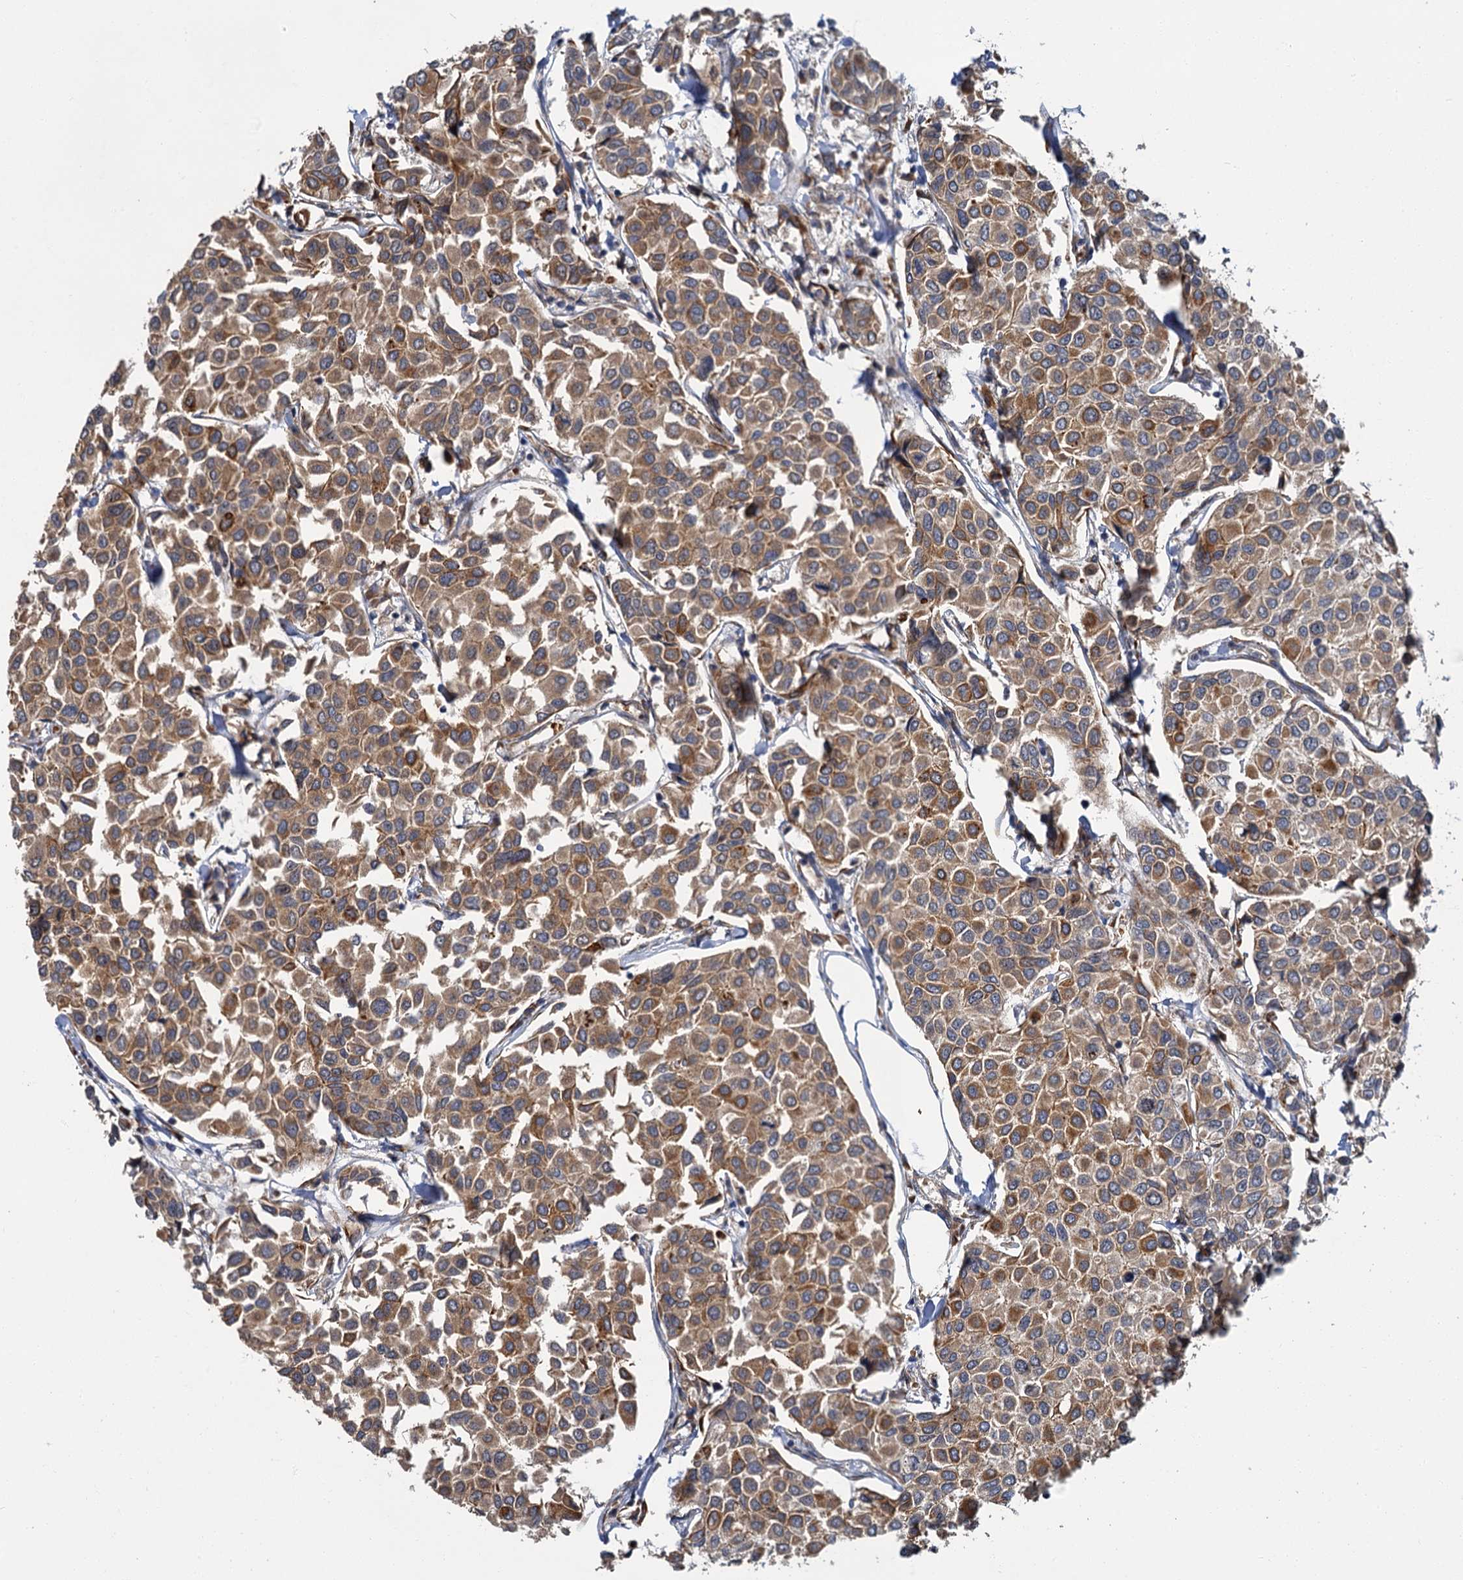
{"staining": {"intensity": "moderate", "quantity": ">75%", "location": "cytoplasmic/membranous"}, "tissue": "breast cancer", "cell_type": "Tumor cells", "image_type": "cancer", "snomed": [{"axis": "morphology", "description": "Duct carcinoma"}, {"axis": "topography", "description": "Breast"}], "caption": "Human breast cancer stained for a protein (brown) demonstrates moderate cytoplasmic/membranous positive expression in about >75% of tumor cells.", "gene": "APBA2", "patient": {"sex": "female", "age": 55}}